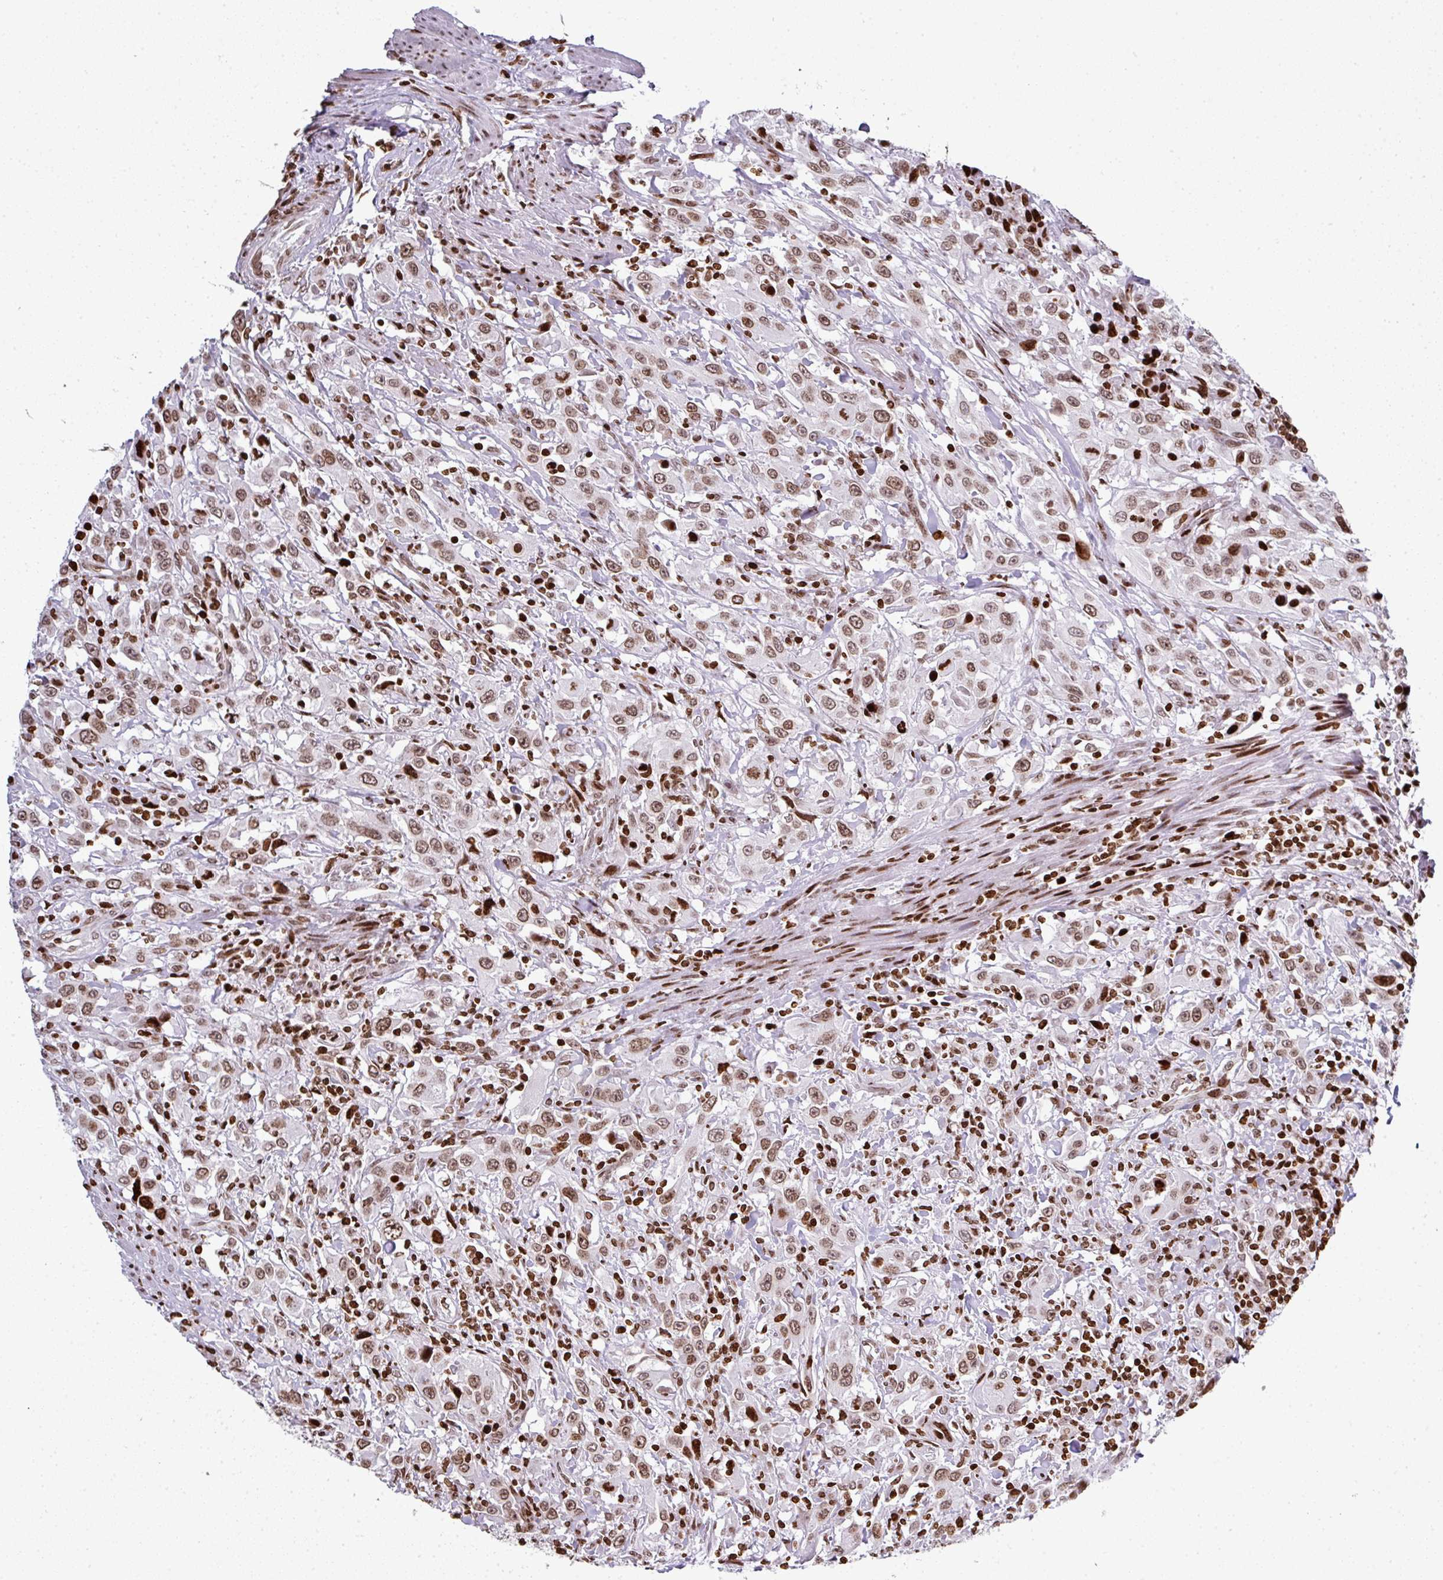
{"staining": {"intensity": "moderate", "quantity": ">75%", "location": "nuclear"}, "tissue": "urothelial cancer", "cell_type": "Tumor cells", "image_type": "cancer", "snomed": [{"axis": "morphology", "description": "Urothelial carcinoma, High grade"}, {"axis": "topography", "description": "Urinary bladder"}], "caption": "Urothelial carcinoma (high-grade) stained for a protein displays moderate nuclear positivity in tumor cells.", "gene": "RASL11A", "patient": {"sex": "male", "age": 61}}